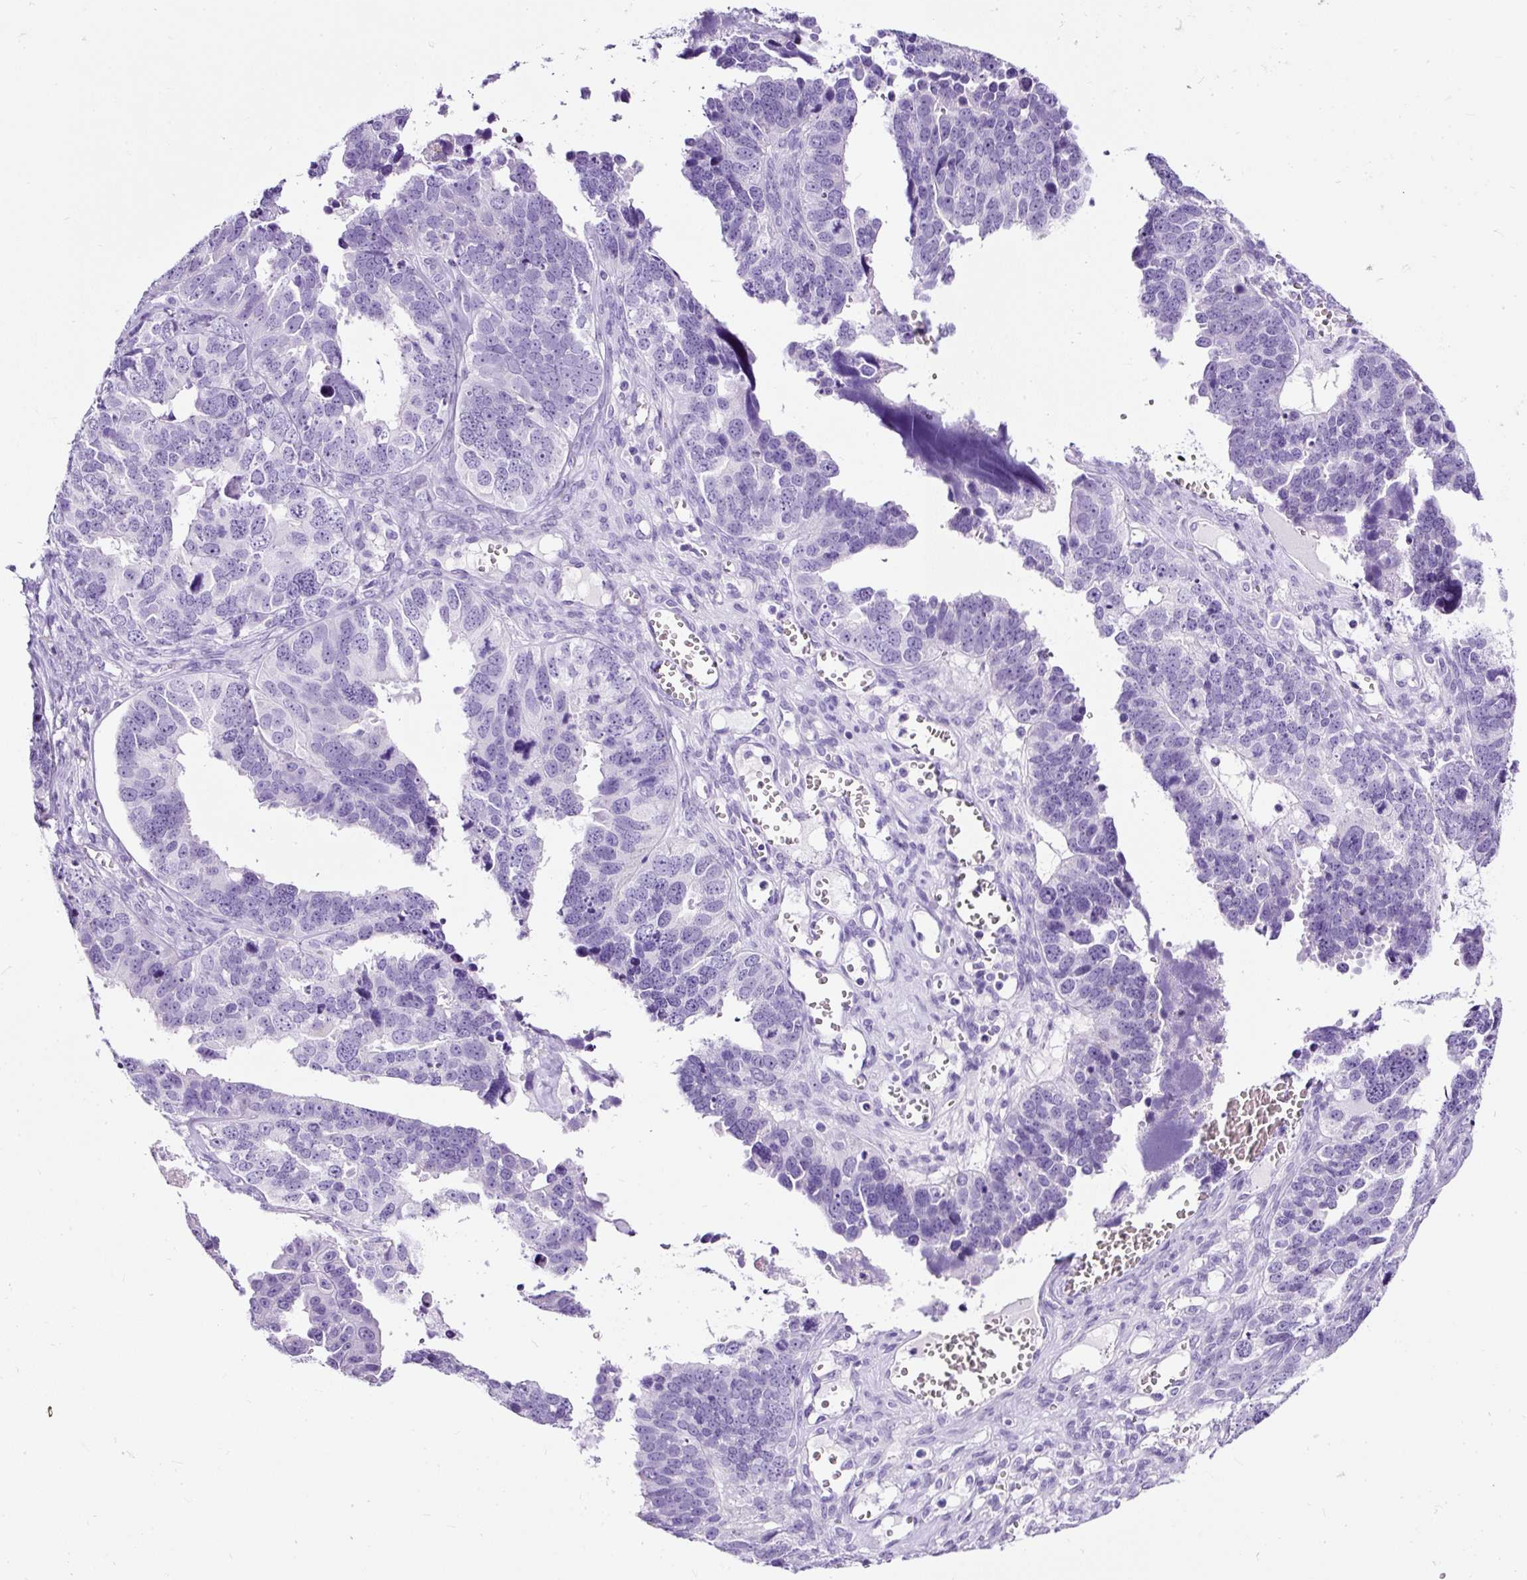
{"staining": {"intensity": "negative", "quantity": "none", "location": "none"}, "tissue": "ovarian cancer", "cell_type": "Tumor cells", "image_type": "cancer", "snomed": [{"axis": "morphology", "description": "Cystadenocarcinoma, serous, NOS"}, {"axis": "topography", "description": "Ovary"}], "caption": "A micrograph of human ovarian cancer is negative for staining in tumor cells.", "gene": "STOX2", "patient": {"sex": "female", "age": 76}}